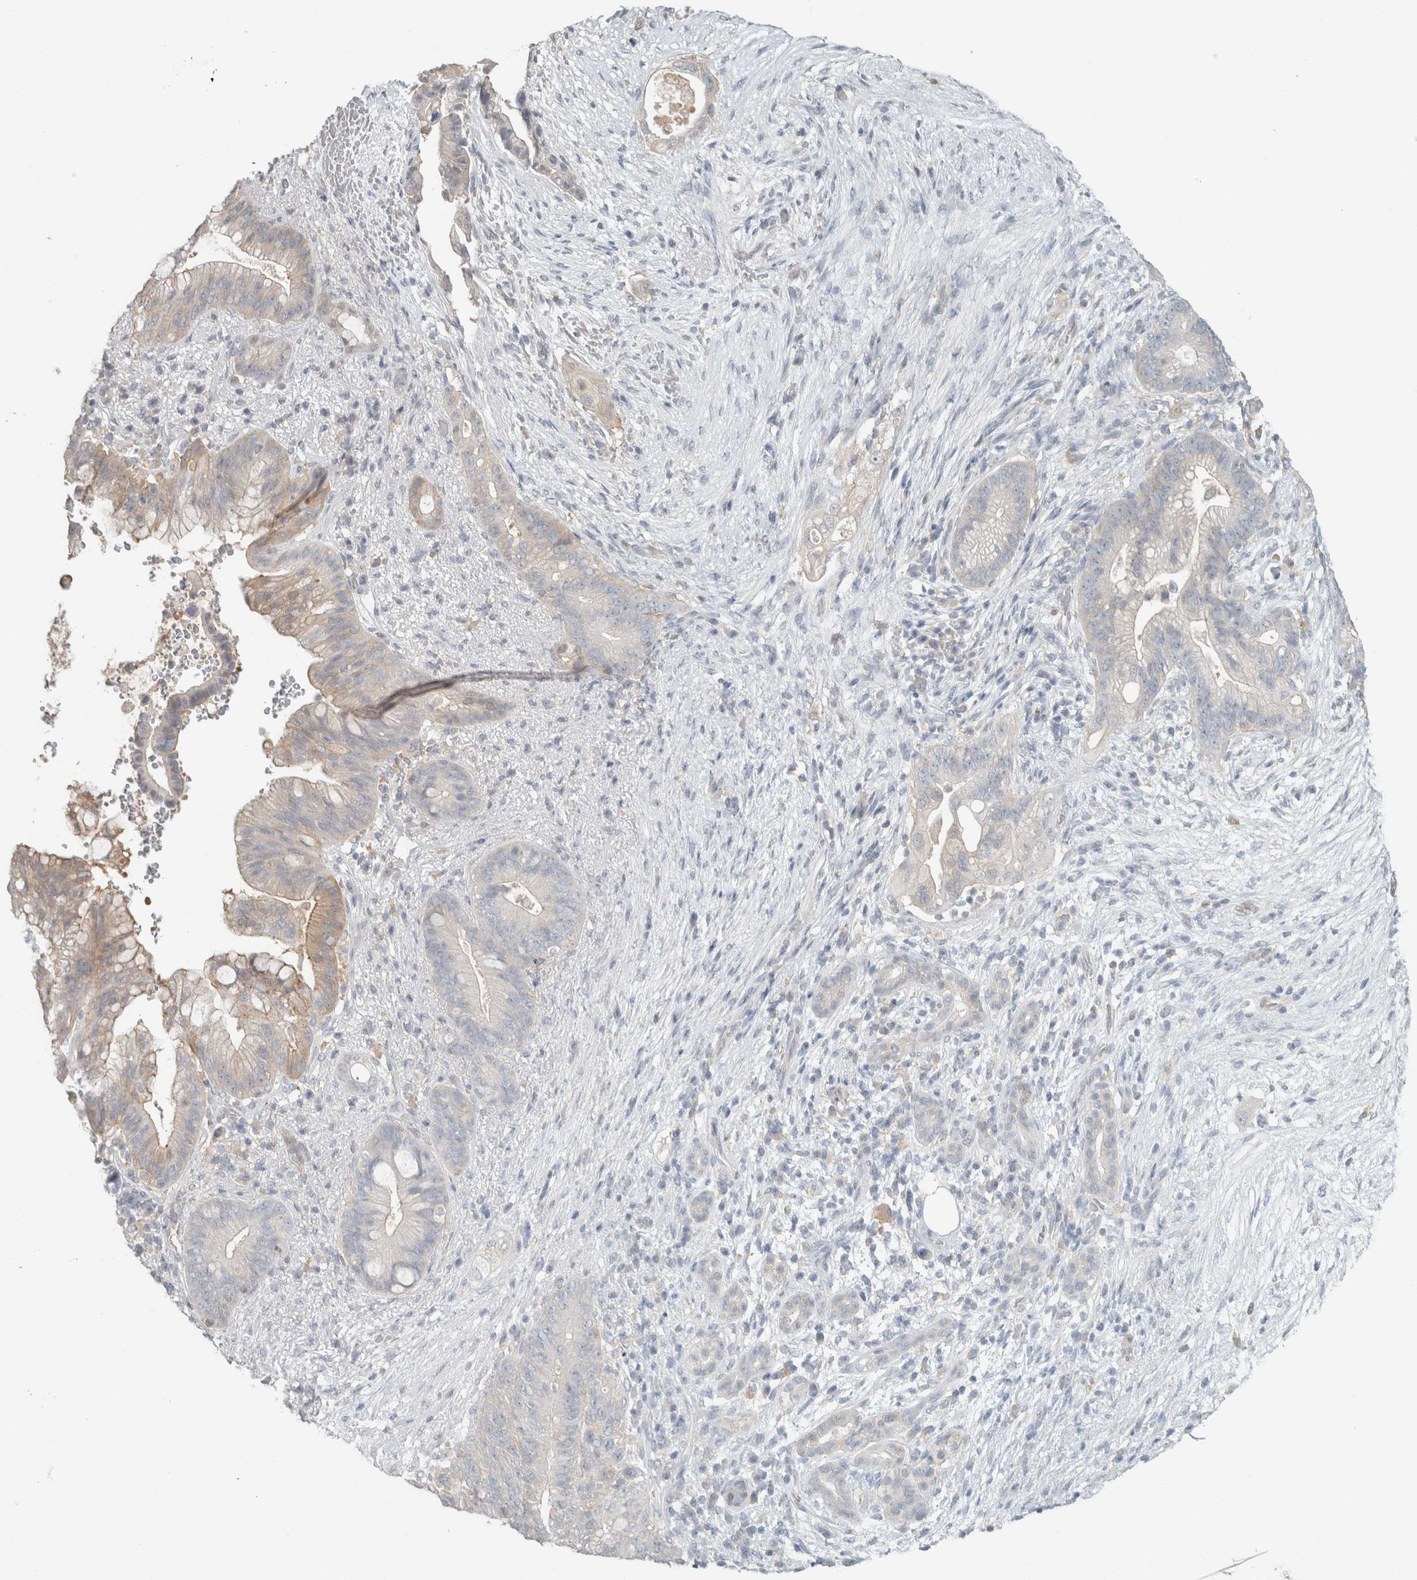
{"staining": {"intensity": "weak", "quantity": "25%-75%", "location": "cytoplasmic/membranous"}, "tissue": "pancreatic cancer", "cell_type": "Tumor cells", "image_type": "cancer", "snomed": [{"axis": "morphology", "description": "Adenocarcinoma, NOS"}, {"axis": "topography", "description": "Pancreas"}], "caption": "Human pancreatic adenocarcinoma stained for a protein (brown) demonstrates weak cytoplasmic/membranous positive staining in approximately 25%-75% of tumor cells.", "gene": "SCIN", "patient": {"sex": "male", "age": 53}}